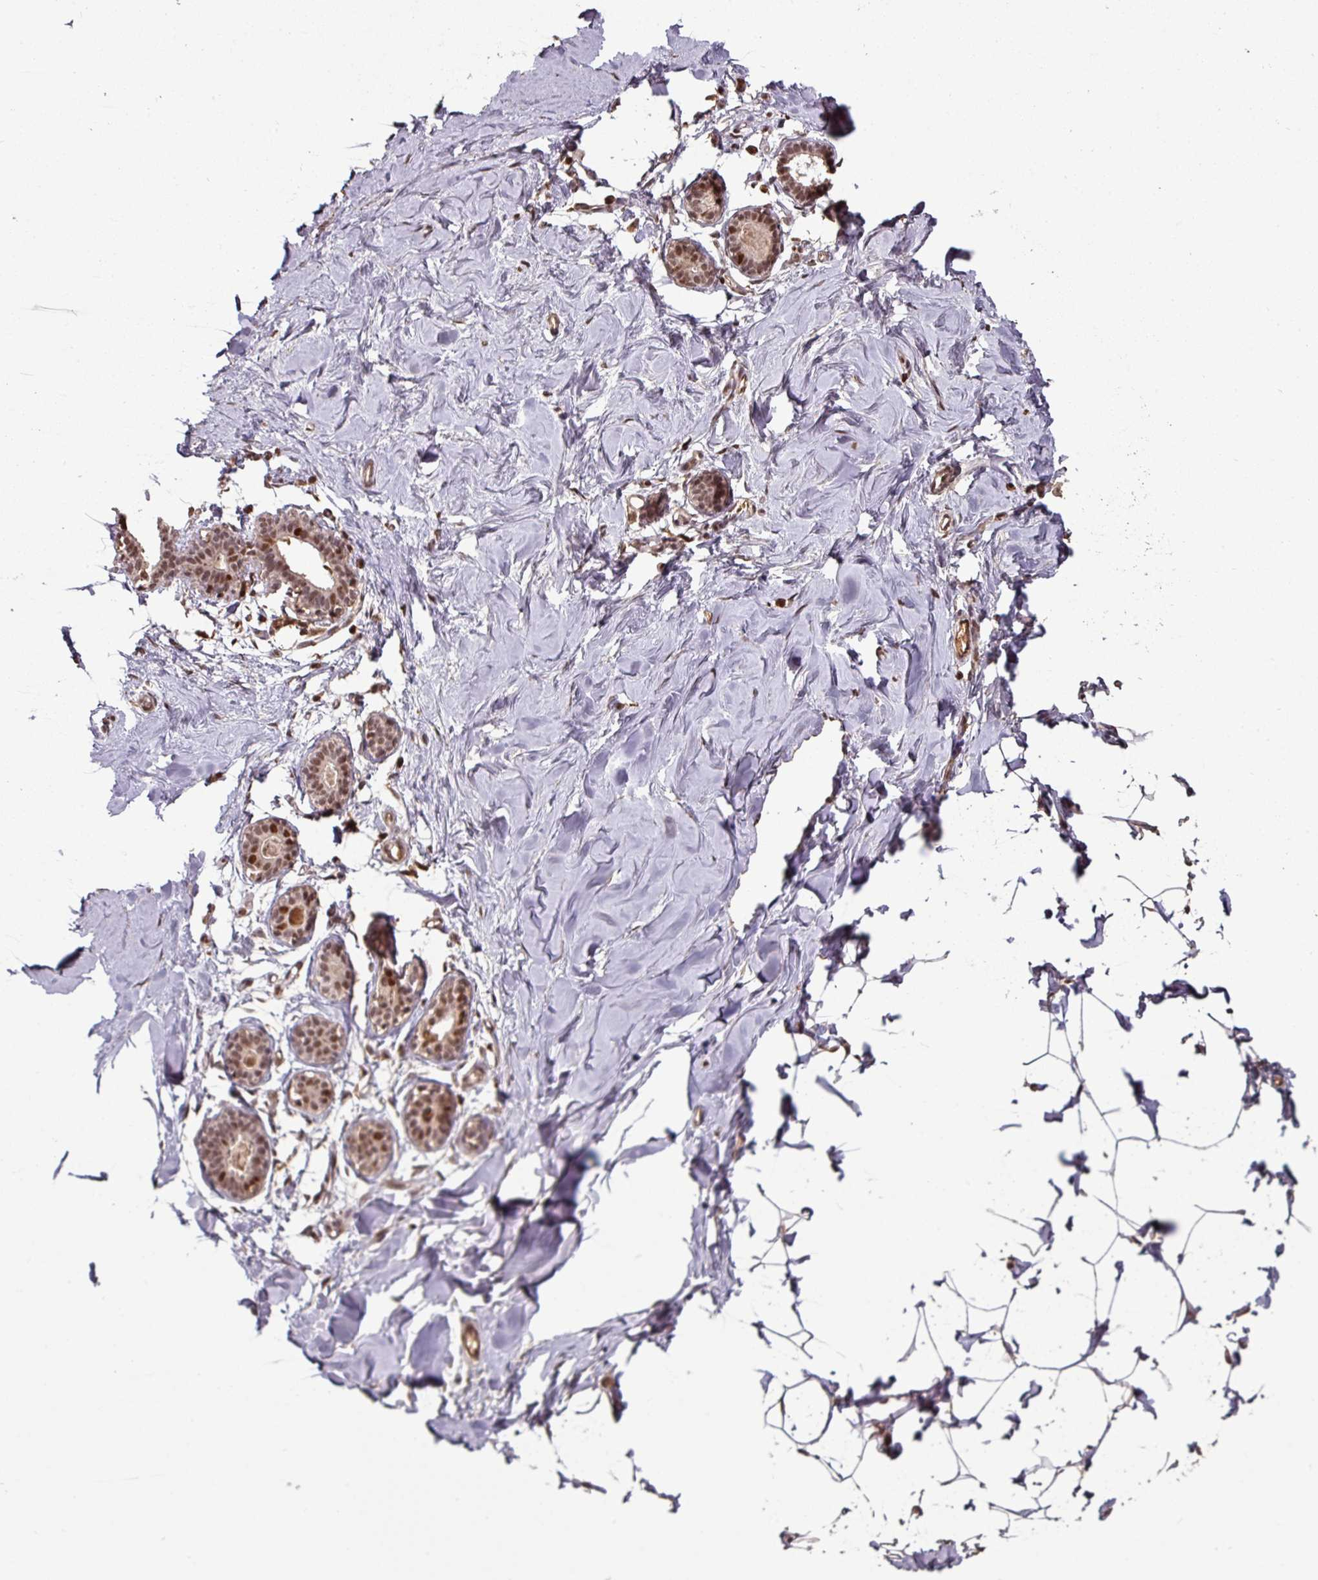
{"staining": {"intensity": "negative", "quantity": "none", "location": "none"}, "tissue": "breast", "cell_type": "Adipocytes", "image_type": "normal", "snomed": [{"axis": "morphology", "description": "Normal tissue, NOS"}, {"axis": "topography", "description": "Breast"}], "caption": "IHC of benign human breast demonstrates no positivity in adipocytes.", "gene": "POLD1", "patient": {"sex": "female", "age": 23}}